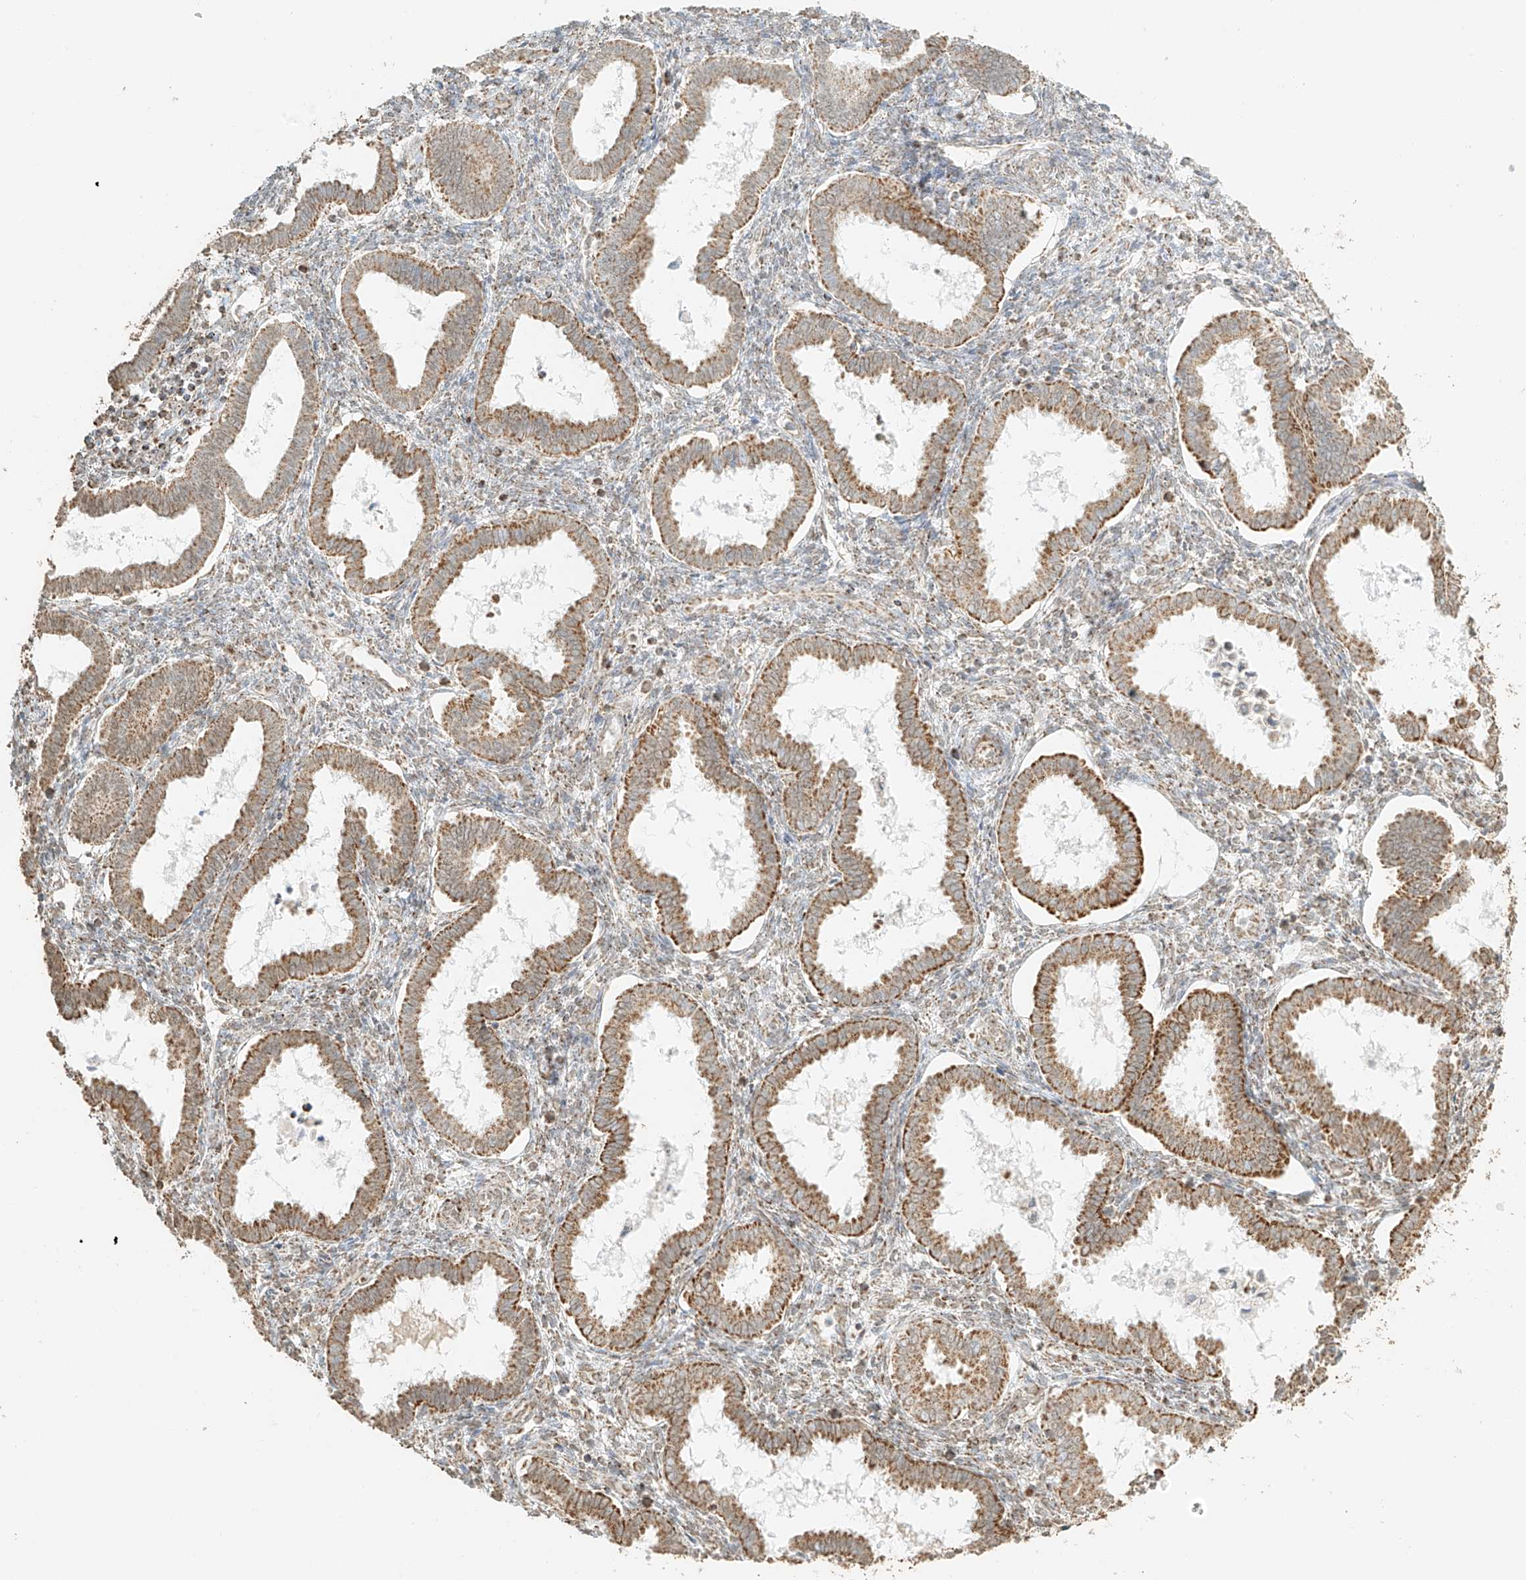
{"staining": {"intensity": "weak", "quantity": "25%-75%", "location": "cytoplasmic/membranous"}, "tissue": "endometrium", "cell_type": "Cells in endometrial stroma", "image_type": "normal", "snomed": [{"axis": "morphology", "description": "Normal tissue, NOS"}, {"axis": "topography", "description": "Endometrium"}], "caption": "Benign endometrium reveals weak cytoplasmic/membranous expression in approximately 25%-75% of cells in endometrial stroma, visualized by immunohistochemistry. Immunohistochemistry (ihc) stains the protein in brown and the nuclei are stained blue.", "gene": "MIPEP", "patient": {"sex": "female", "age": 24}}